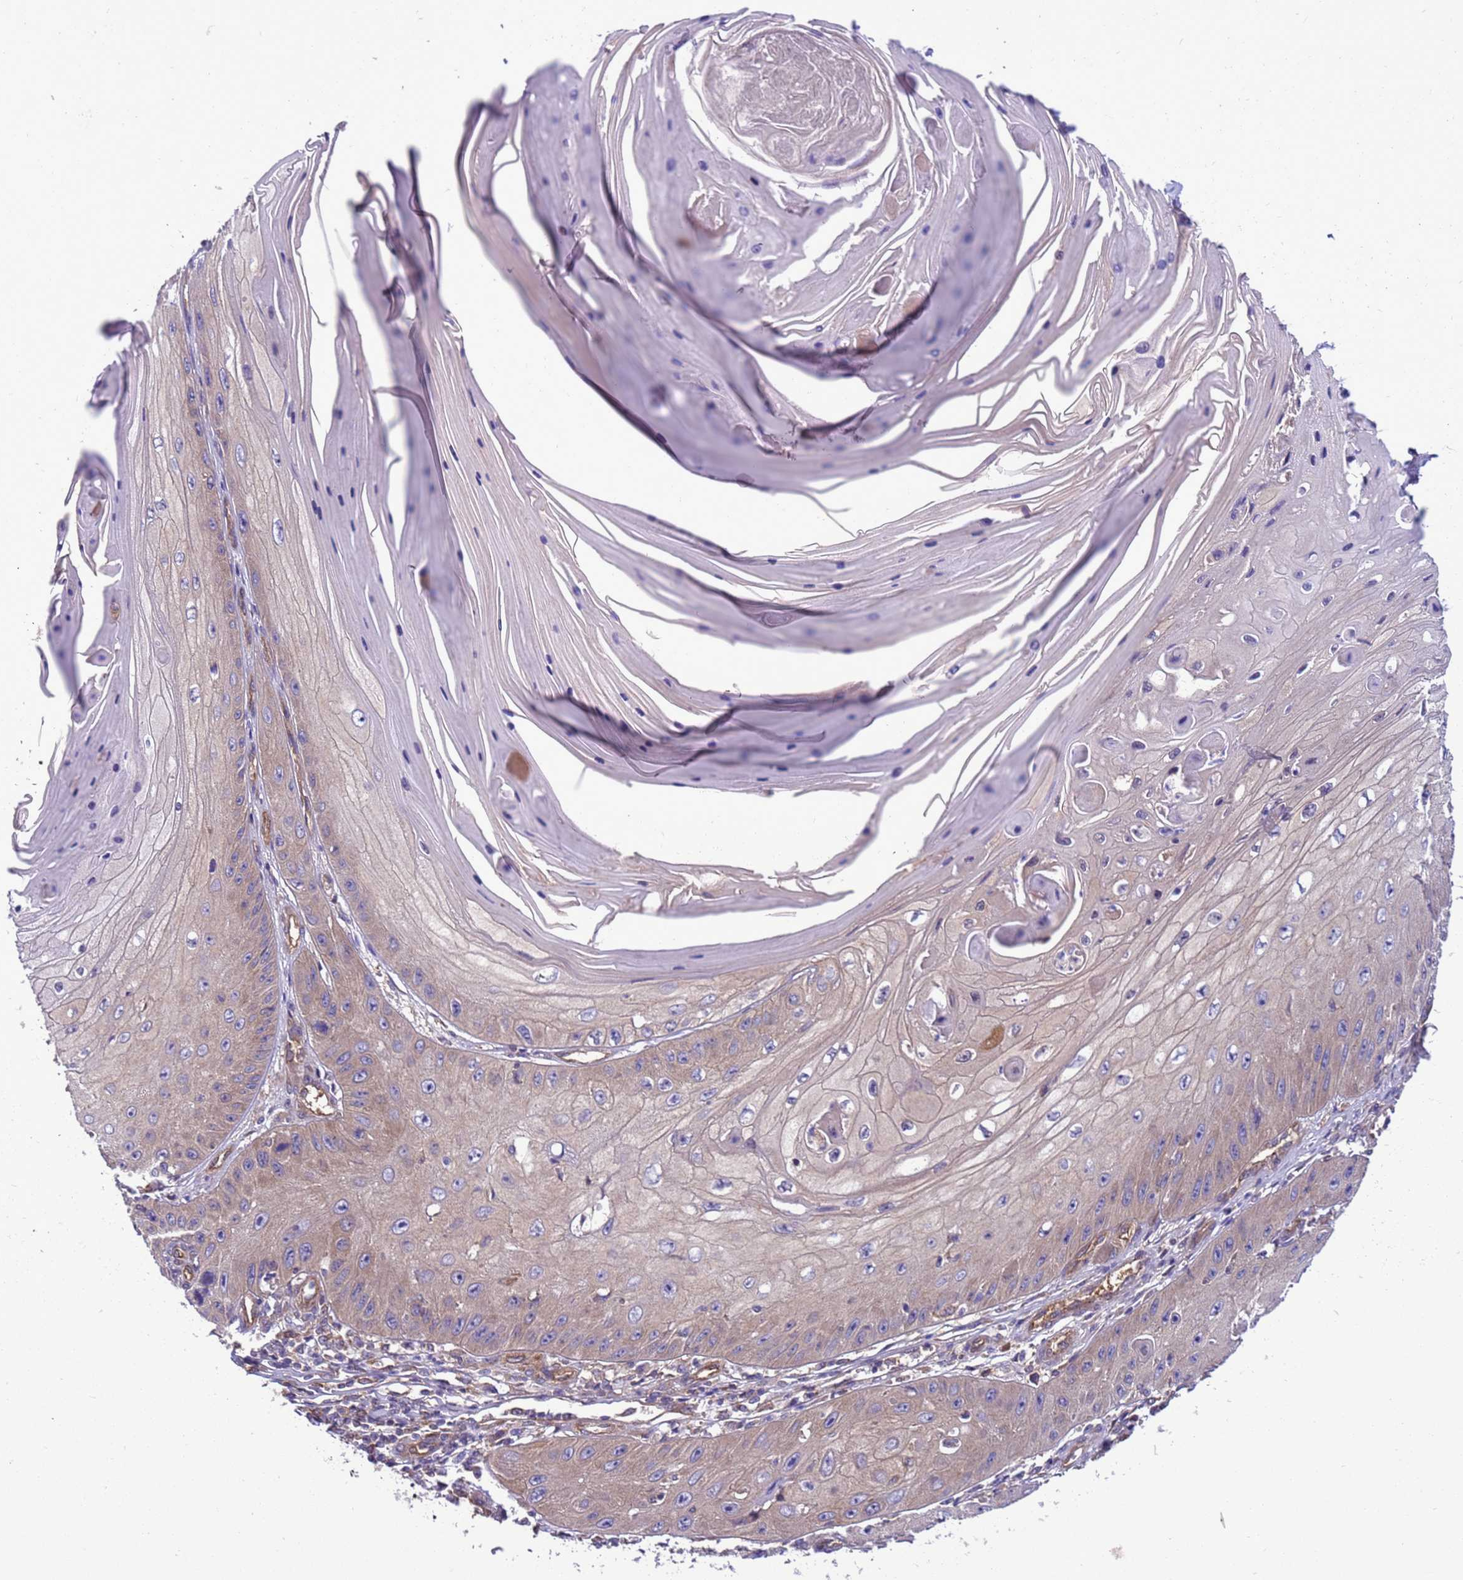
{"staining": {"intensity": "weak", "quantity": "<25%", "location": "cytoplasmic/membranous"}, "tissue": "skin cancer", "cell_type": "Tumor cells", "image_type": "cancer", "snomed": [{"axis": "morphology", "description": "Squamous cell carcinoma, NOS"}, {"axis": "topography", "description": "Skin"}], "caption": "Squamous cell carcinoma (skin) stained for a protein using immunohistochemistry (IHC) shows no expression tumor cells.", "gene": "RABEP2", "patient": {"sex": "male", "age": 70}}